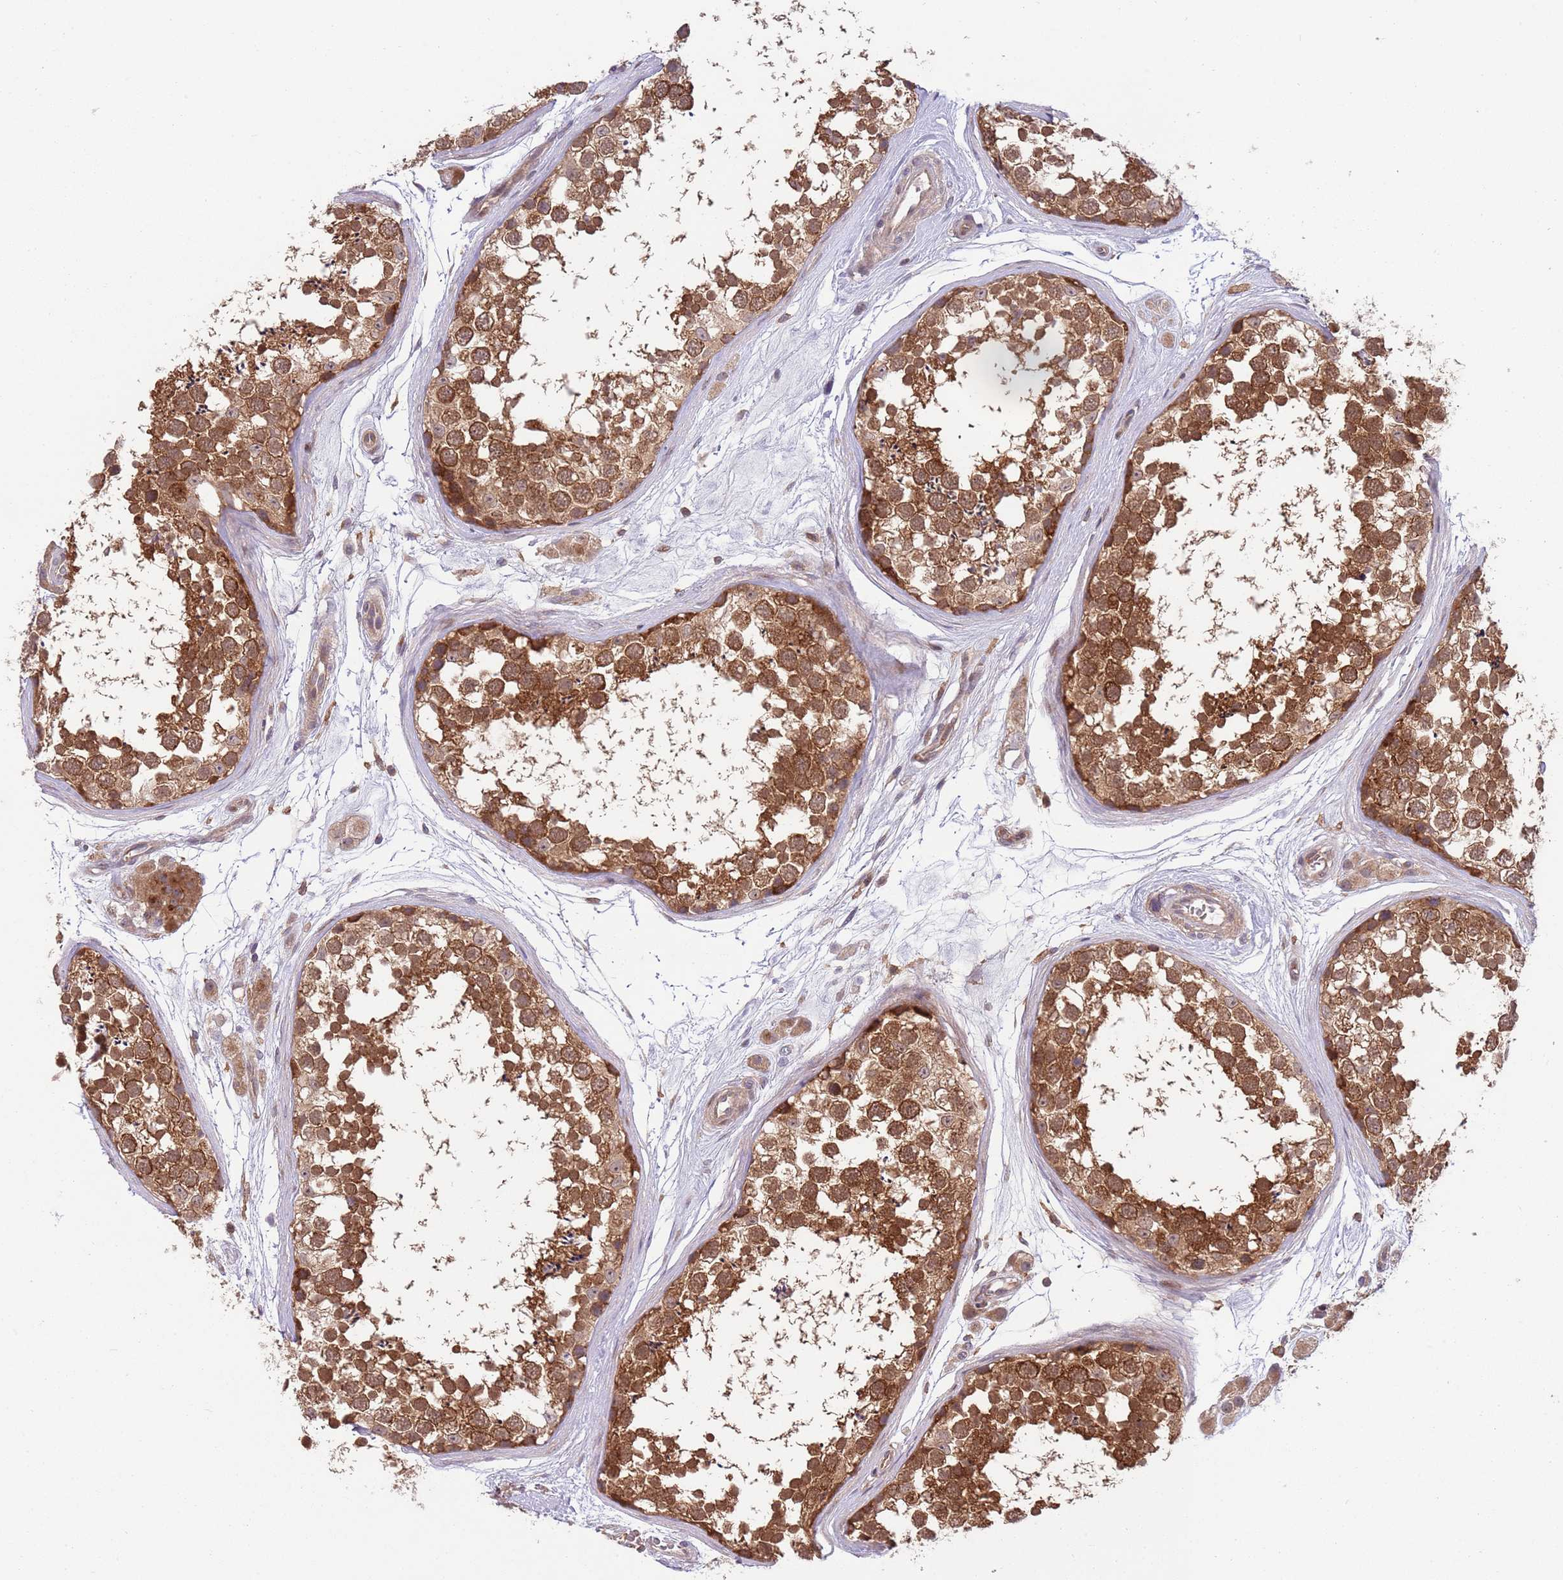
{"staining": {"intensity": "strong", "quantity": ">75%", "location": "cytoplasmic/membranous,nuclear"}, "tissue": "testis", "cell_type": "Cells in seminiferous ducts", "image_type": "normal", "snomed": [{"axis": "morphology", "description": "Normal tissue, NOS"}, {"axis": "topography", "description": "Testis"}], "caption": "Immunohistochemistry (IHC) (DAB) staining of benign testis displays strong cytoplasmic/membranous,nuclear protein expression in about >75% of cells in seminiferous ducts.", "gene": "GGA1", "patient": {"sex": "male", "age": 56}}